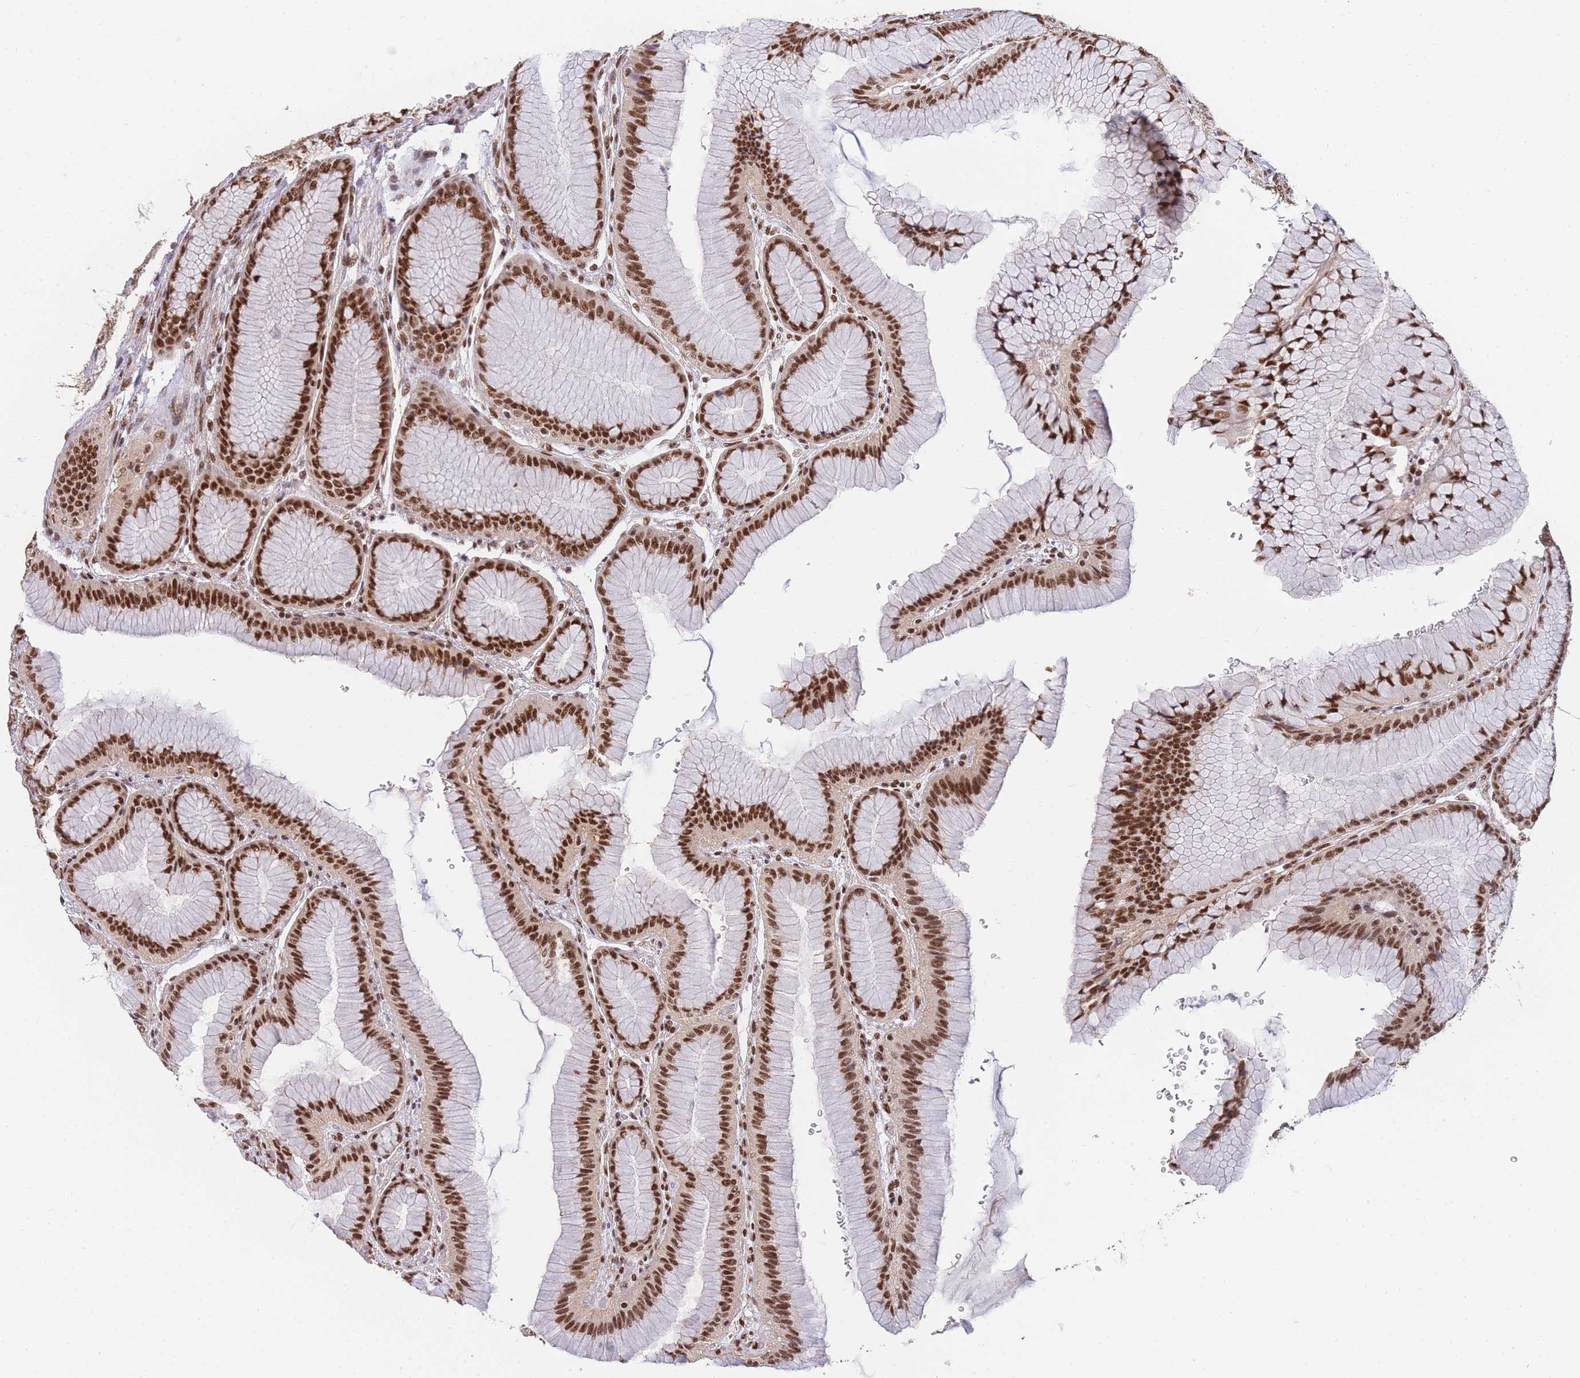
{"staining": {"intensity": "strong", "quantity": ">75%", "location": "nuclear"}, "tissue": "stomach", "cell_type": "Glandular cells", "image_type": "normal", "snomed": [{"axis": "morphology", "description": "Normal tissue, NOS"}, {"axis": "morphology", "description": "Adenocarcinoma, NOS"}, {"axis": "morphology", "description": "Adenocarcinoma, High grade"}, {"axis": "topography", "description": "Stomach, upper"}, {"axis": "topography", "description": "Stomach"}], "caption": "Immunohistochemical staining of unremarkable stomach reveals high levels of strong nuclear positivity in approximately >75% of glandular cells. (Stains: DAB in brown, nuclei in blue, Microscopy: brightfield microscopy at high magnification).", "gene": "PRKDC", "patient": {"sex": "female", "age": 65}}